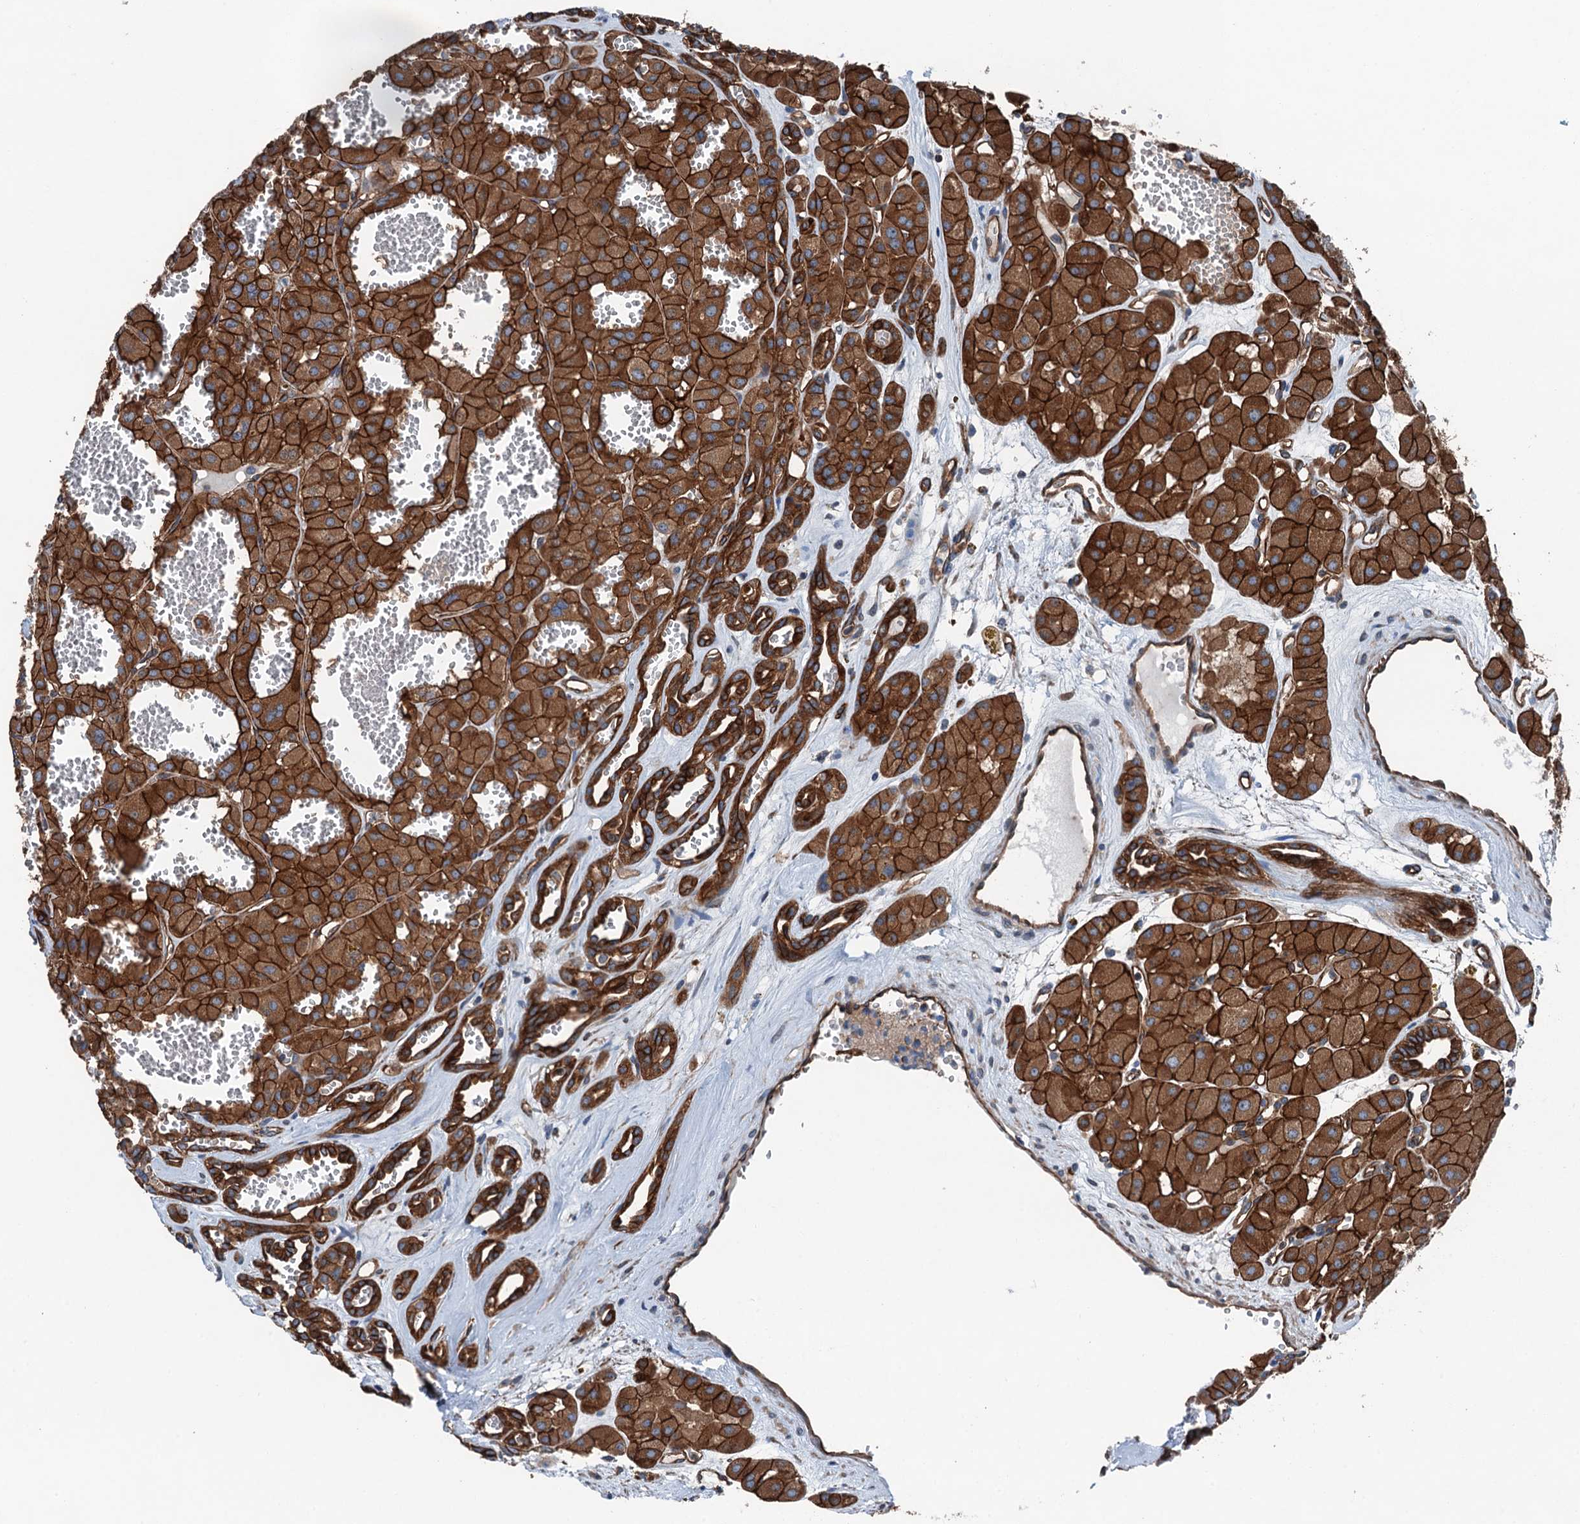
{"staining": {"intensity": "strong", "quantity": ">75%", "location": "cytoplasmic/membranous"}, "tissue": "renal cancer", "cell_type": "Tumor cells", "image_type": "cancer", "snomed": [{"axis": "morphology", "description": "Carcinoma, NOS"}, {"axis": "topography", "description": "Kidney"}], "caption": "A micrograph of human carcinoma (renal) stained for a protein demonstrates strong cytoplasmic/membranous brown staining in tumor cells. (Brightfield microscopy of DAB IHC at high magnification).", "gene": "NMRAL1", "patient": {"sex": "female", "age": 75}}